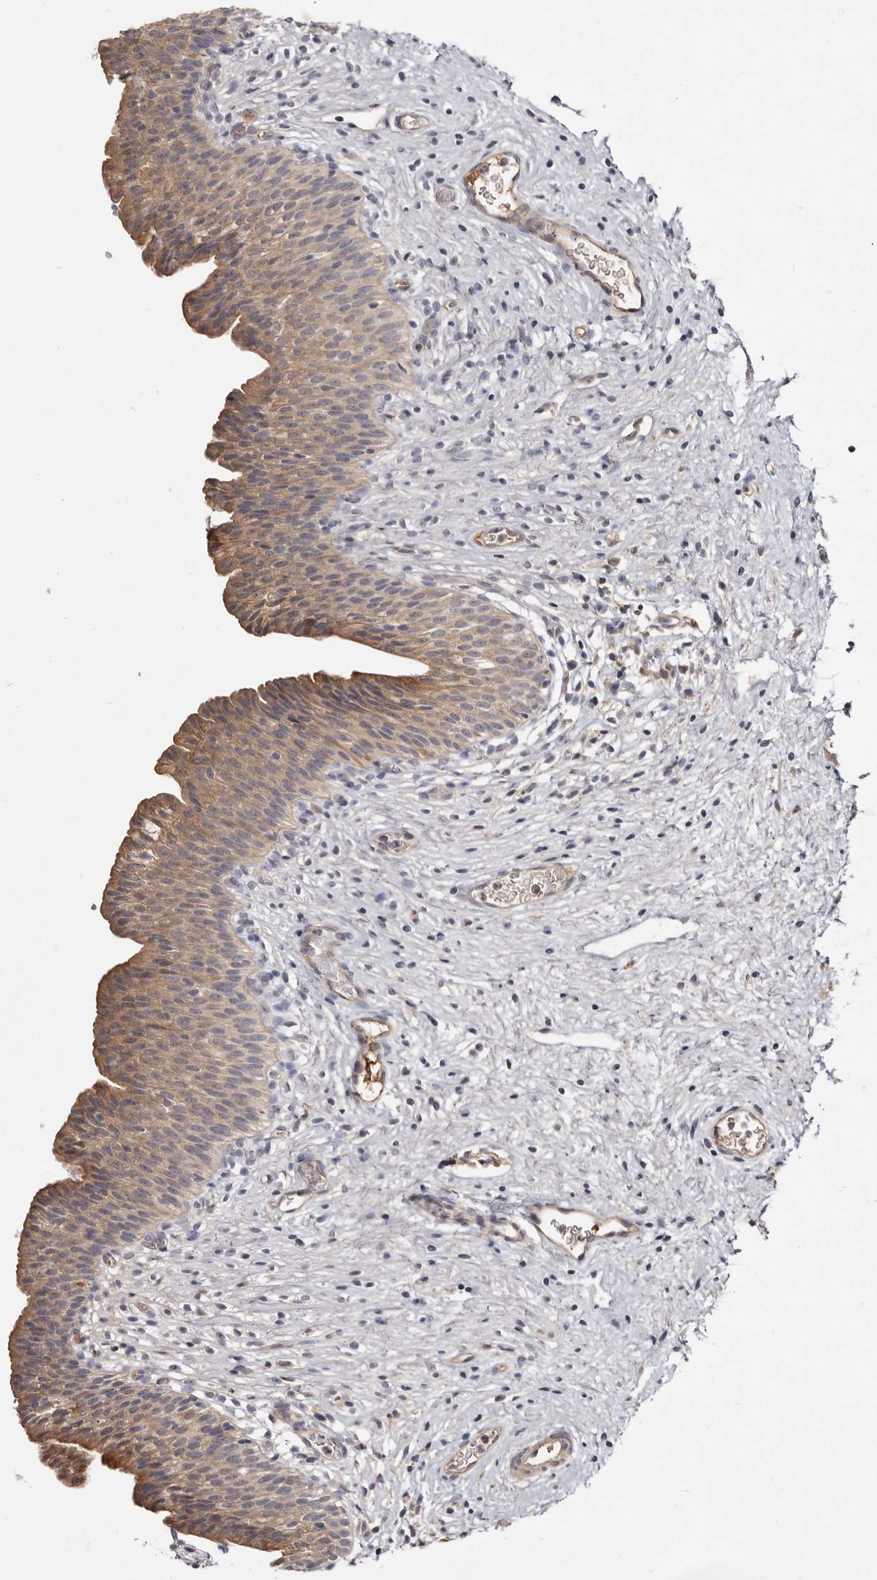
{"staining": {"intensity": "moderate", "quantity": ">75%", "location": "cytoplasmic/membranous"}, "tissue": "urinary bladder", "cell_type": "Urothelial cells", "image_type": "normal", "snomed": [{"axis": "morphology", "description": "Normal tissue, NOS"}, {"axis": "topography", "description": "Urinary bladder"}], "caption": "Protein expression analysis of unremarkable urinary bladder exhibits moderate cytoplasmic/membranous staining in approximately >75% of urothelial cells. (brown staining indicates protein expression, while blue staining denotes nuclei).", "gene": "TTC39A", "patient": {"sex": "male", "age": 1}}